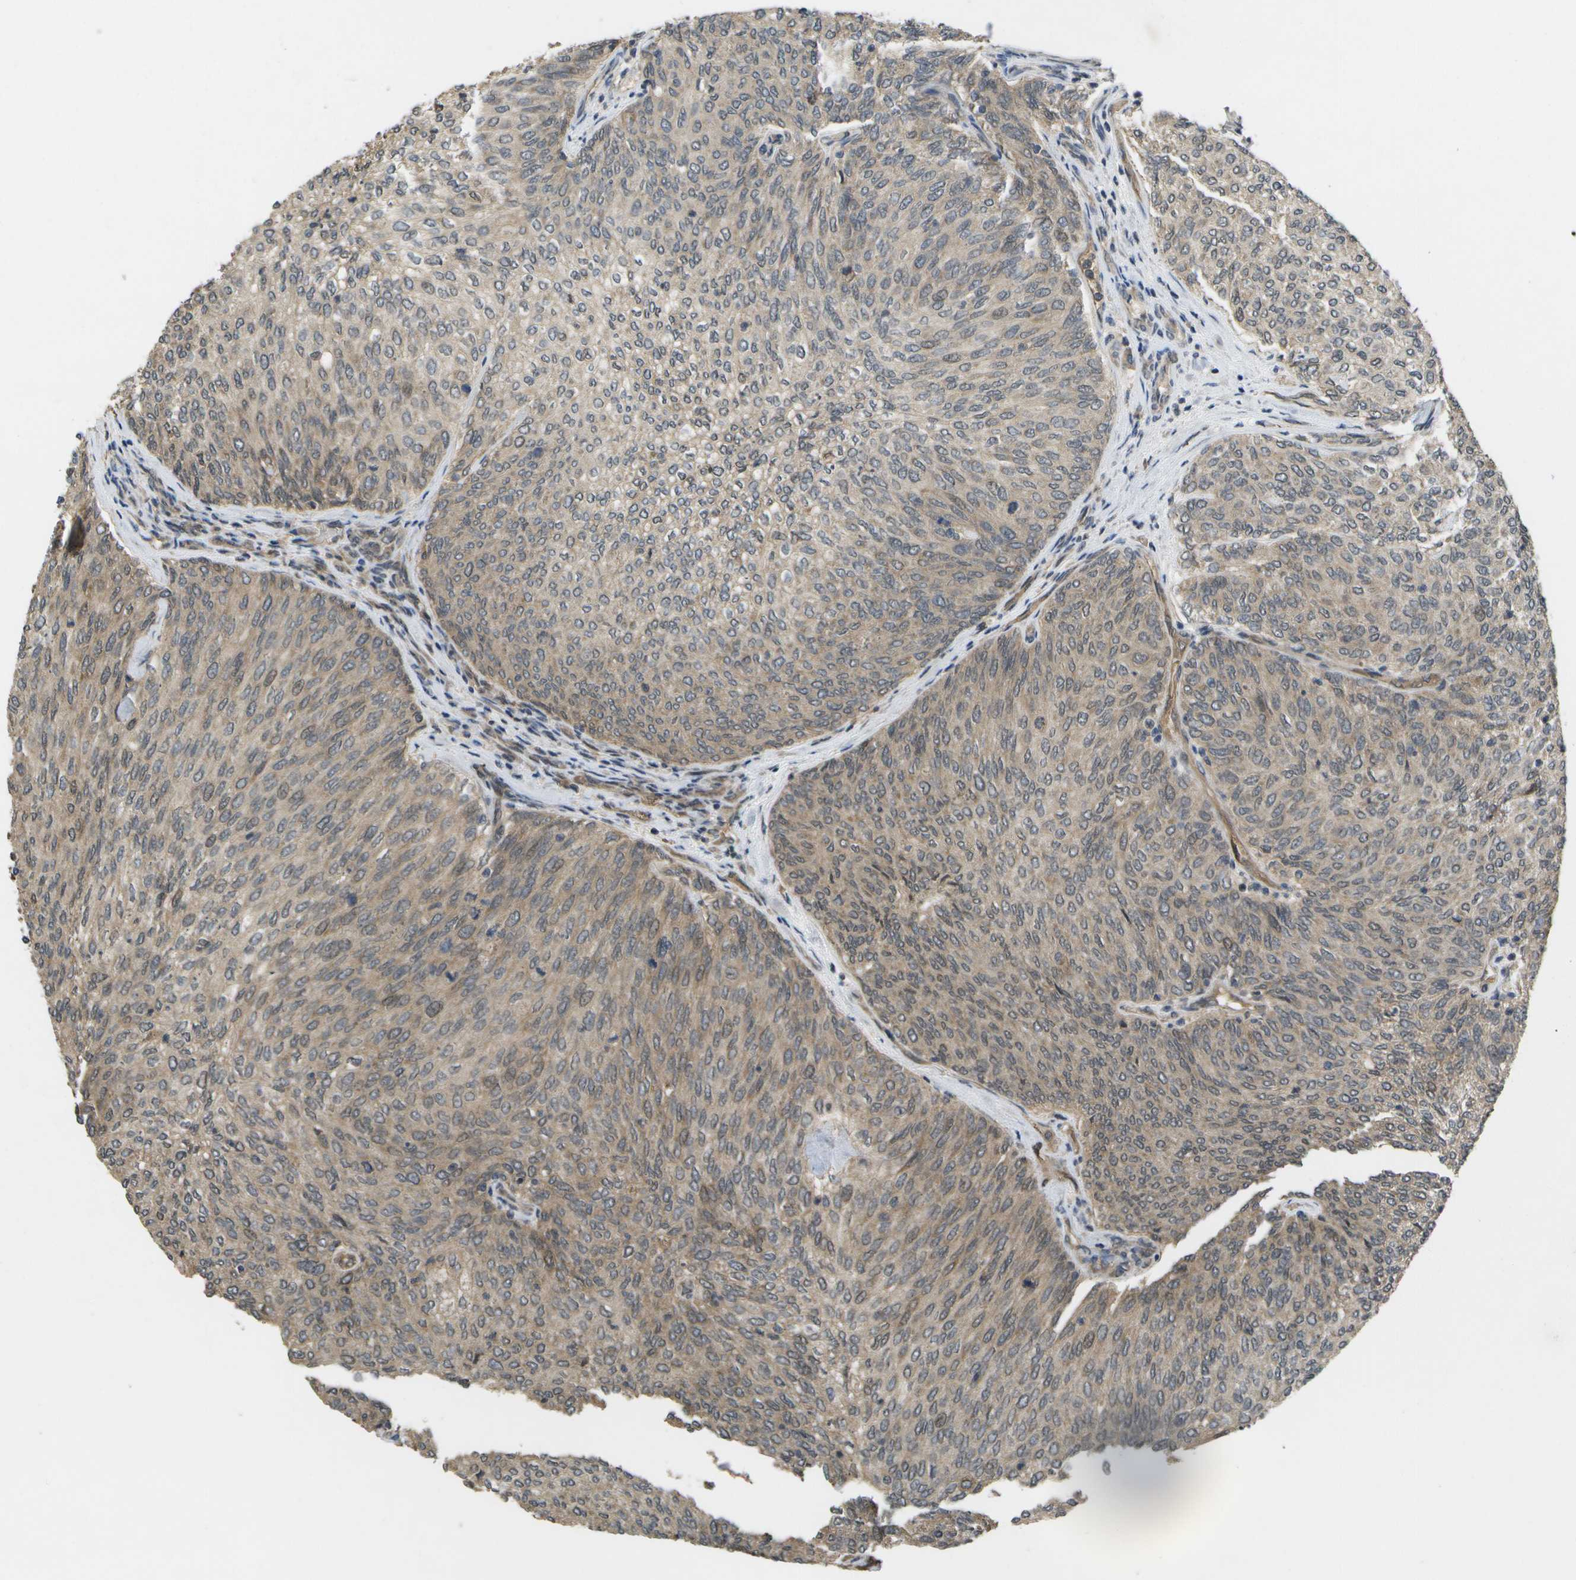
{"staining": {"intensity": "weak", "quantity": ">75%", "location": "cytoplasmic/membranous,nuclear"}, "tissue": "urothelial cancer", "cell_type": "Tumor cells", "image_type": "cancer", "snomed": [{"axis": "morphology", "description": "Urothelial carcinoma, Low grade"}, {"axis": "topography", "description": "Urinary bladder"}], "caption": "Immunohistochemistry (IHC) of human urothelial cancer displays low levels of weak cytoplasmic/membranous and nuclear staining in approximately >75% of tumor cells. (brown staining indicates protein expression, while blue staining denotes nuclei).", "gene": "ALAS1", "patient": {"sex": "female", "age": 79}}